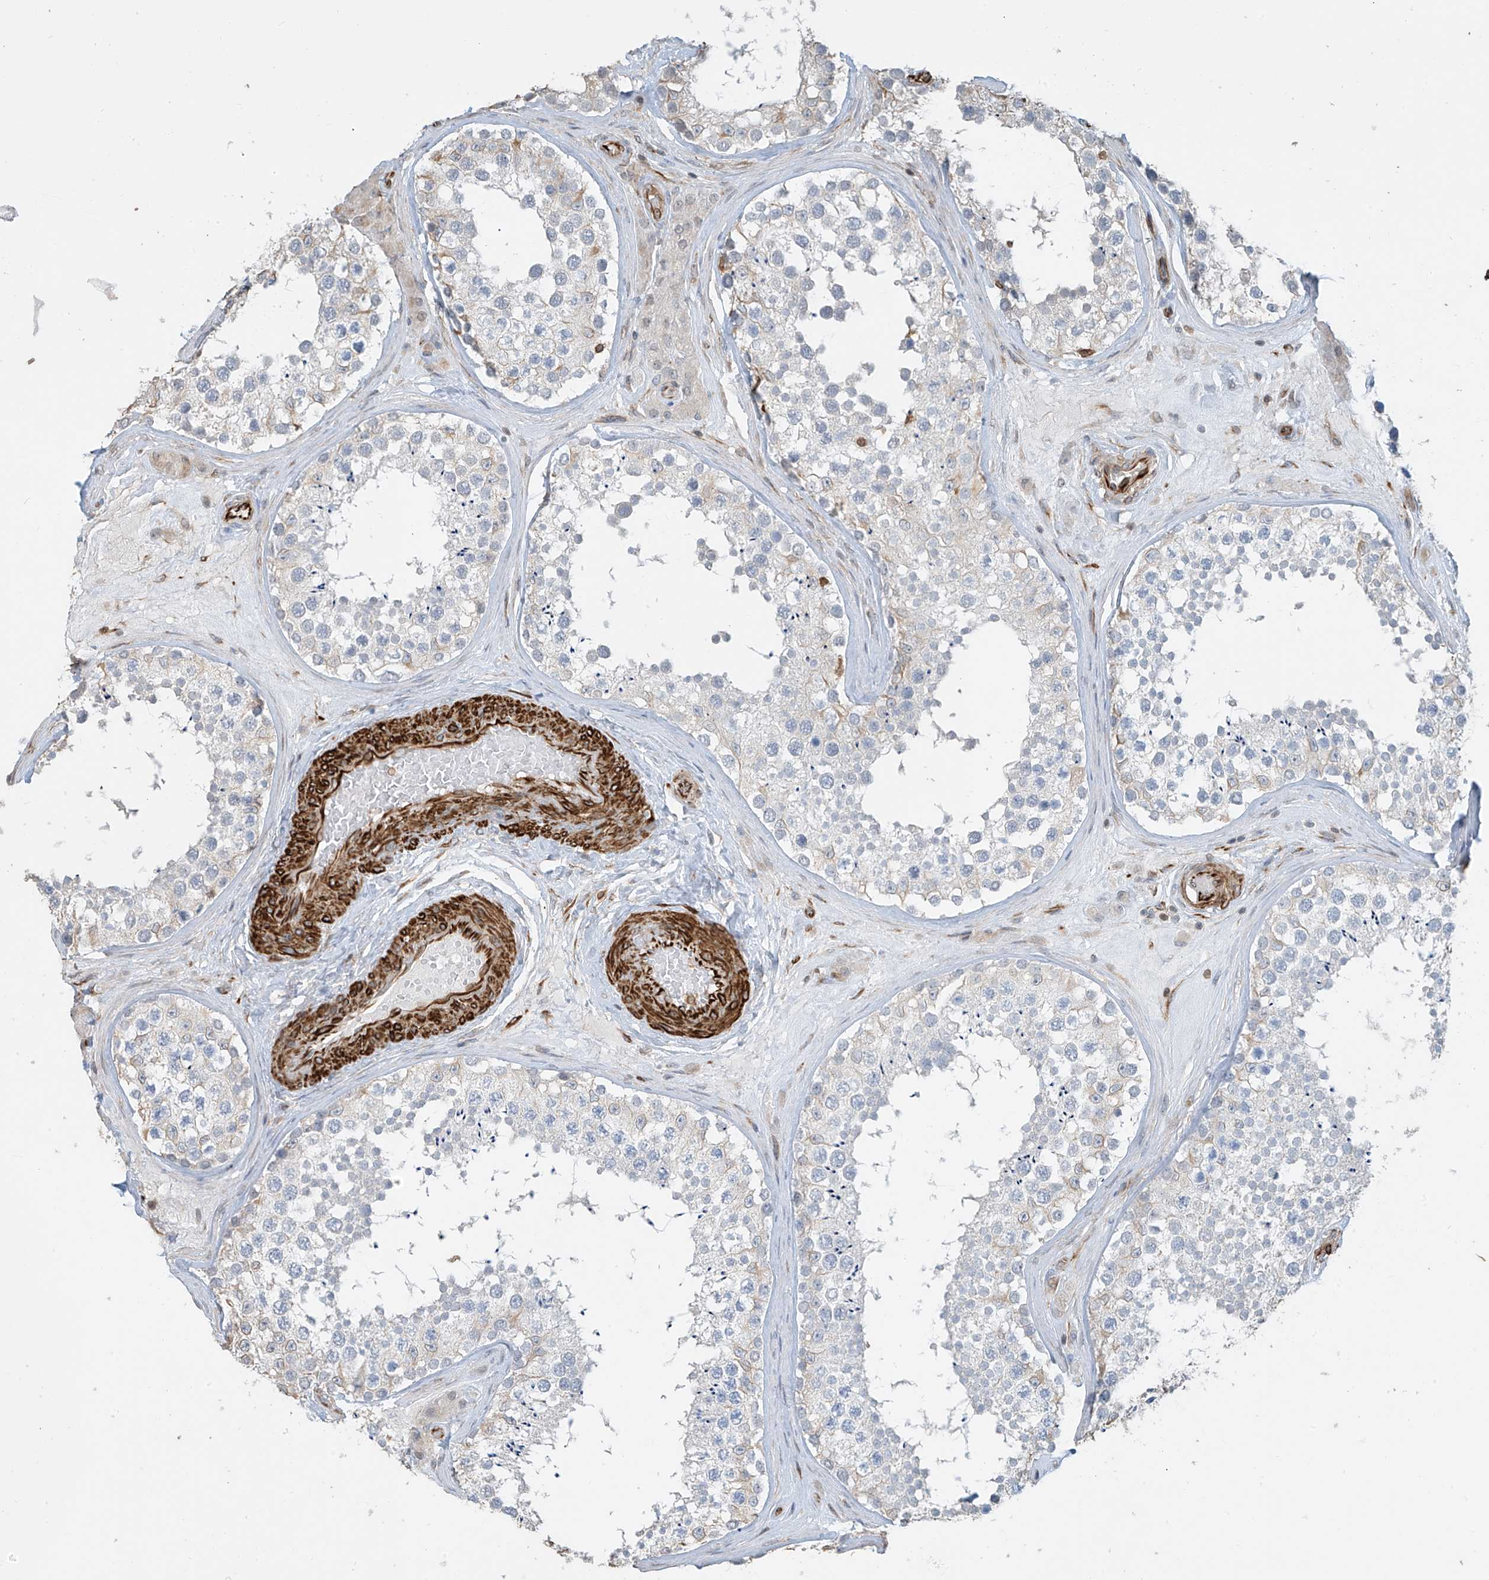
{"staining": {"intensity": "weak", "quantity": "<25%", "location": "cytoplasmic/membranous"}, "tissue": "testis", "cell_type": "Cells in seminiferous ducts", "image_type": "normal", "snomed": [{"axis": "morphology", "description": "Normal tissue, NOS"}, {"axis": "topography", "description": "Testis"}], "caption": "The micrograph shows no significant expression in cells in seminiferous ducts of testis.", "gene": "SH3BGRL3", "patient": {"sex": "male", "age": 46}}